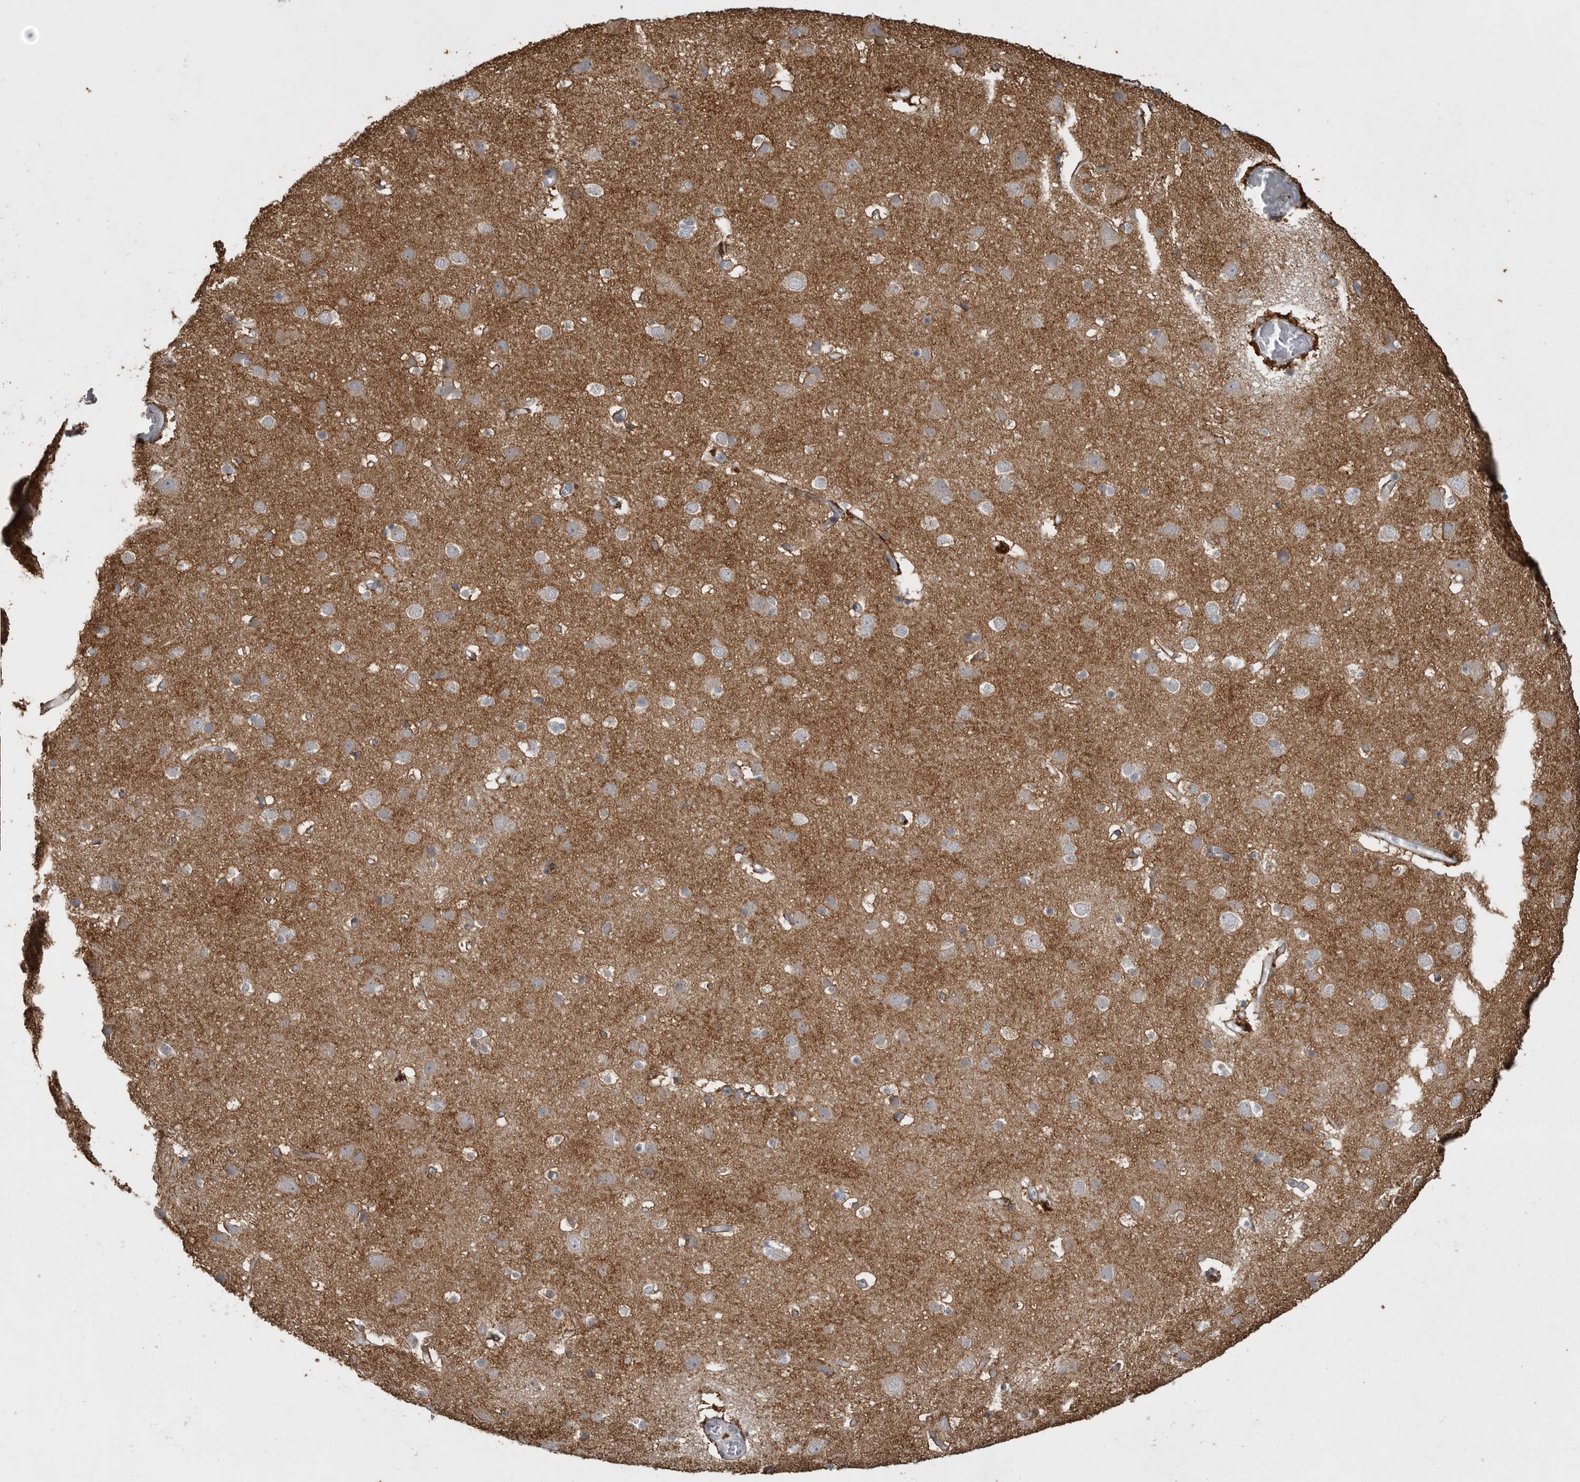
{"staining": {"intensity": "negative", "quantity": "none", "location": "none"}, "tissue": "cerebral cortex", "cell_type": "Endothelial cells", "image_type": "normal", "snomed": [{"axis": "morphology", "description": "Normal tissue, NOS"}, {"axis": "topography", "description": "Cerebral cortex"}], "caption": "DAB immunohistochemical staining of benign human cerebral cortex exhibits no significant expression in endothelial cells.", "gene": "PHF13", "patient": {"sex": "male", "age": 54}}